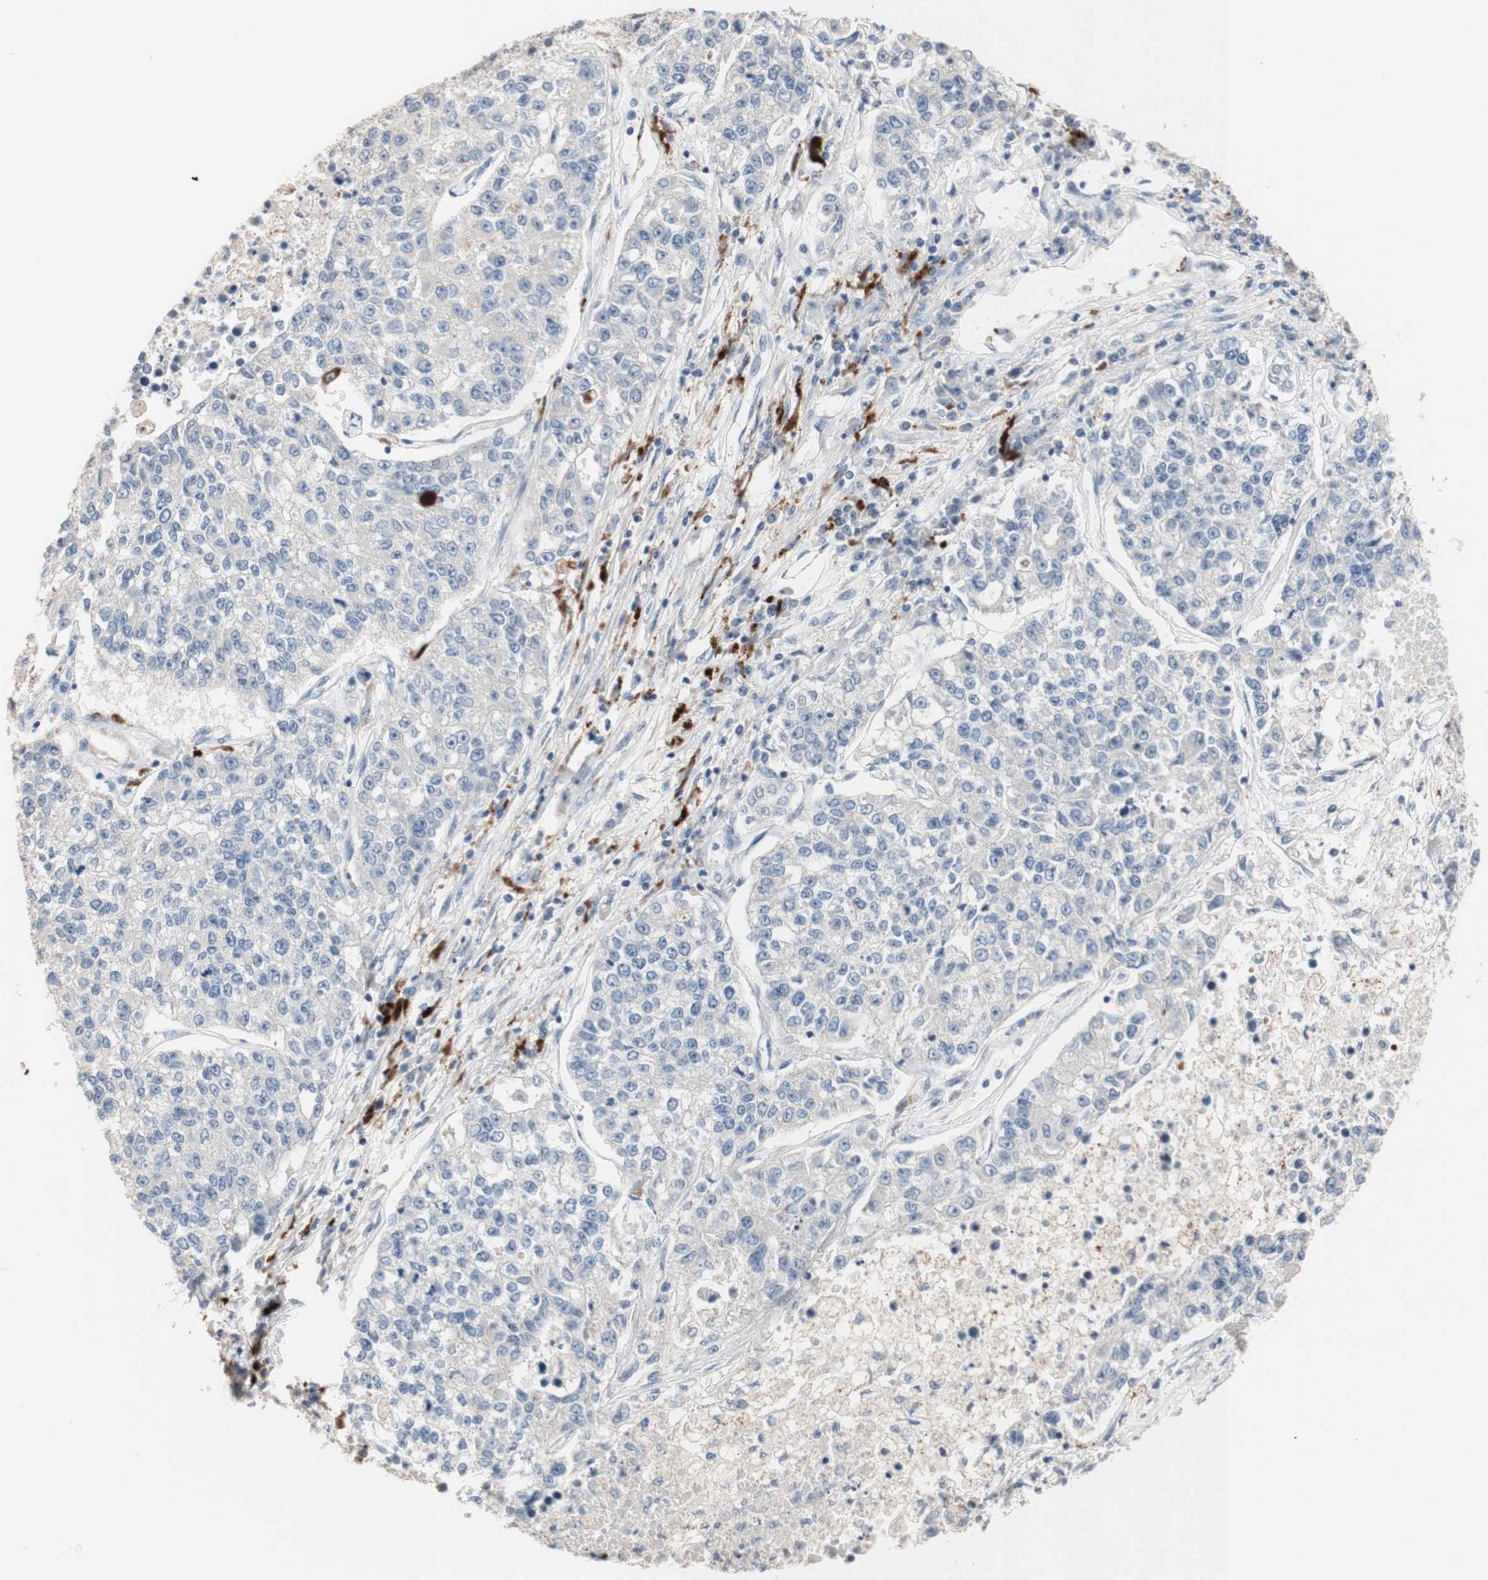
{"staining": {"intensity": "negative", "quantity": "none", "location": "none"}, "tissue": "lung cancer", "cell_type": "Tumor cells", "image_type": "cancer", "snomed": [{"axis": "morphology", "description": "Adenocarcinoma, NOS"}, {"axis": "topography", "description": "Lung"}], "caption": "Tumor cells show no significant positivity in lung cancer.", "gene": "CDON", "patient": {"sex": "male", "age": 49}}